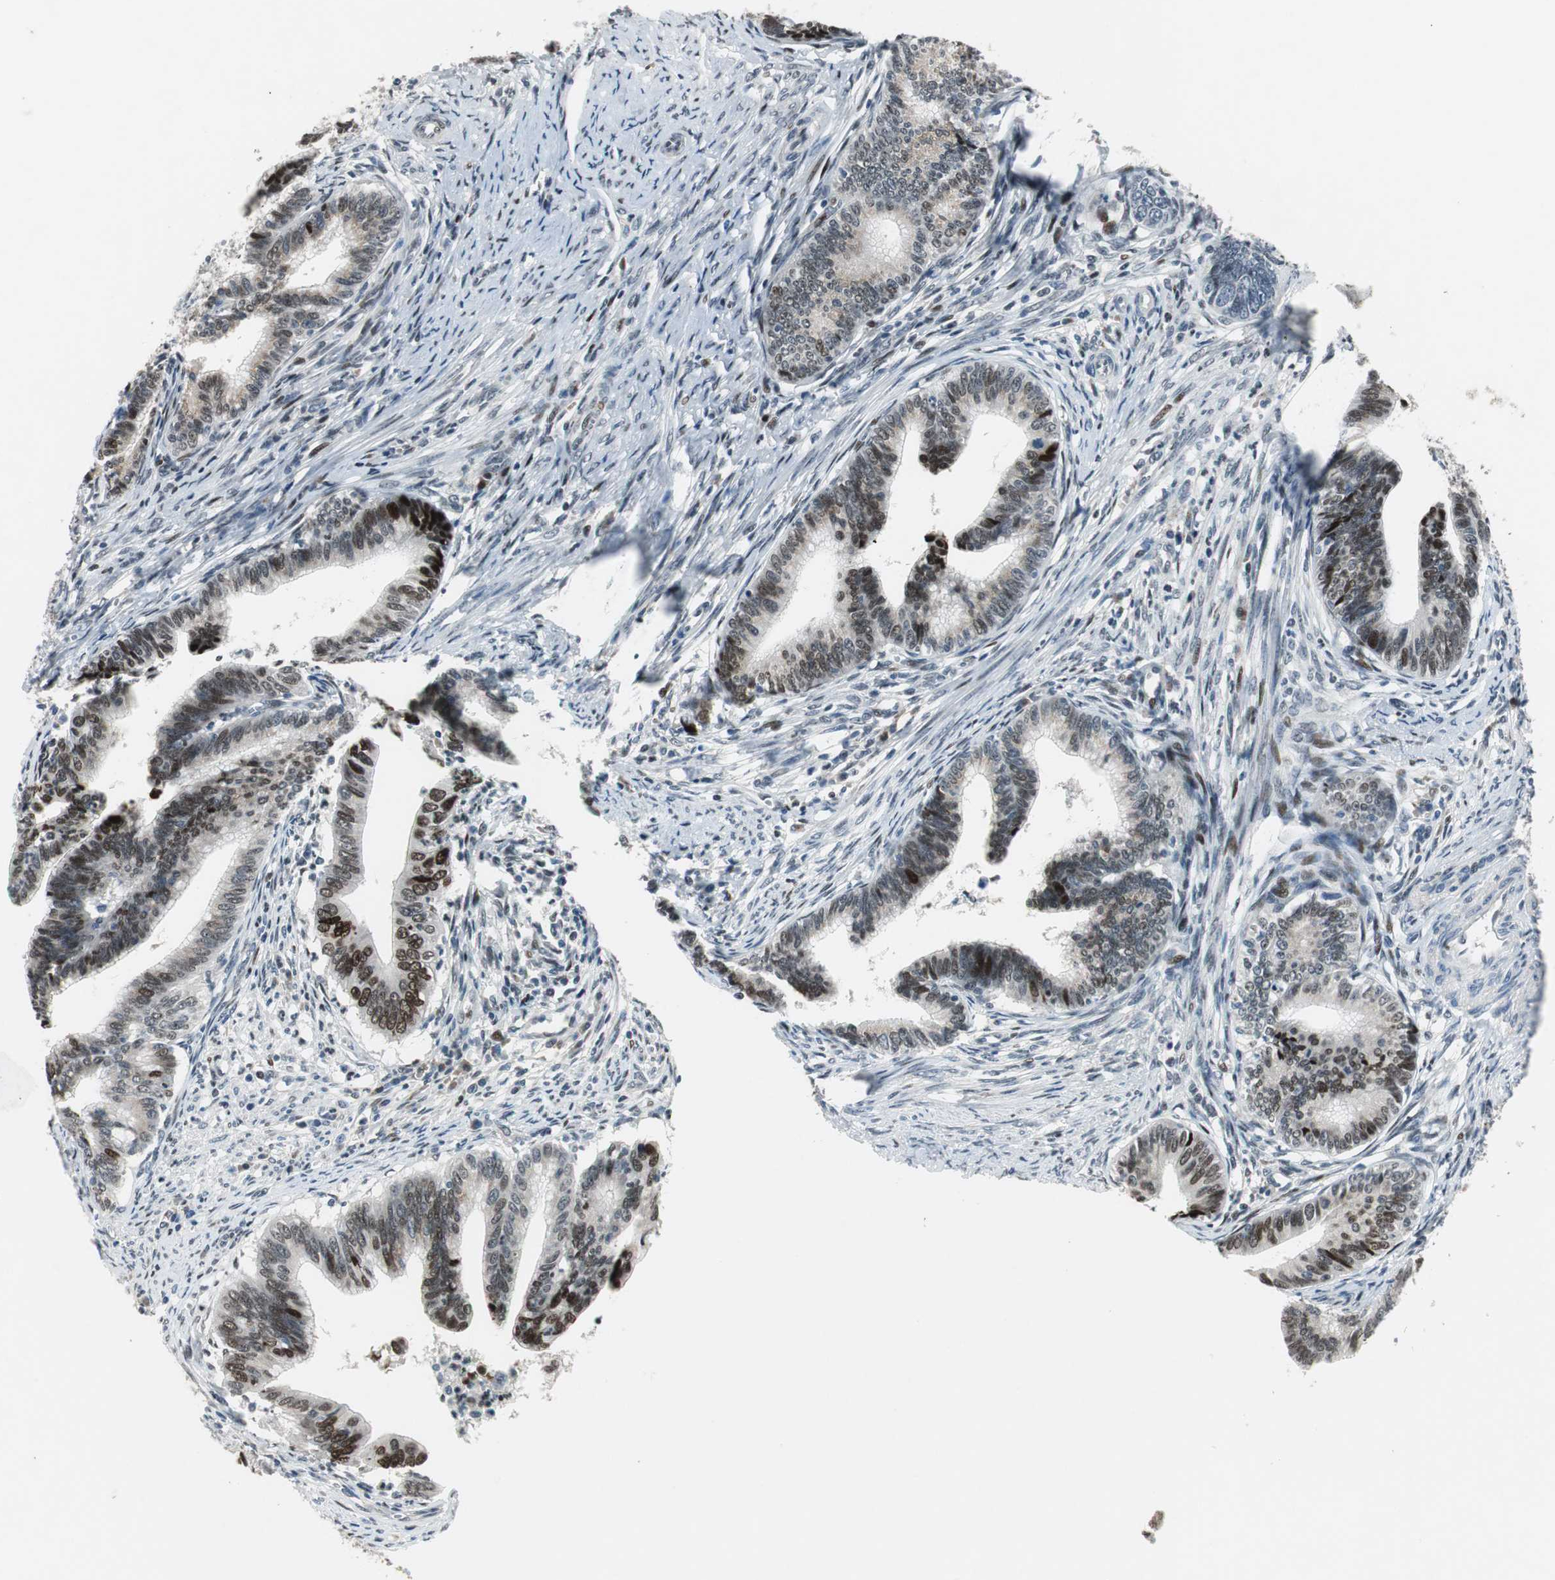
{"staining": {"intensity": "strong", "quantity": "25%-75%", "location": "nuclear"}, "tissue": "cervical cancer", "cell_type": "Tumor cells", "image_type": "cancer", "snomed": [{"axis": "morphology", "description": "Adenocarcinoma, NOS"}, {"axis": "topography", "description": "Cervix"}], "caption": "IHC histopathology image of human cervical cancer (adenocarcinoma) stained for a protein (brown), which demonstrates high levels of strong nuclear expression in approximately 25%-75% of tumor cells.", "gene": "AJUBA", "patient": {"sex": "female", "age": 36}}